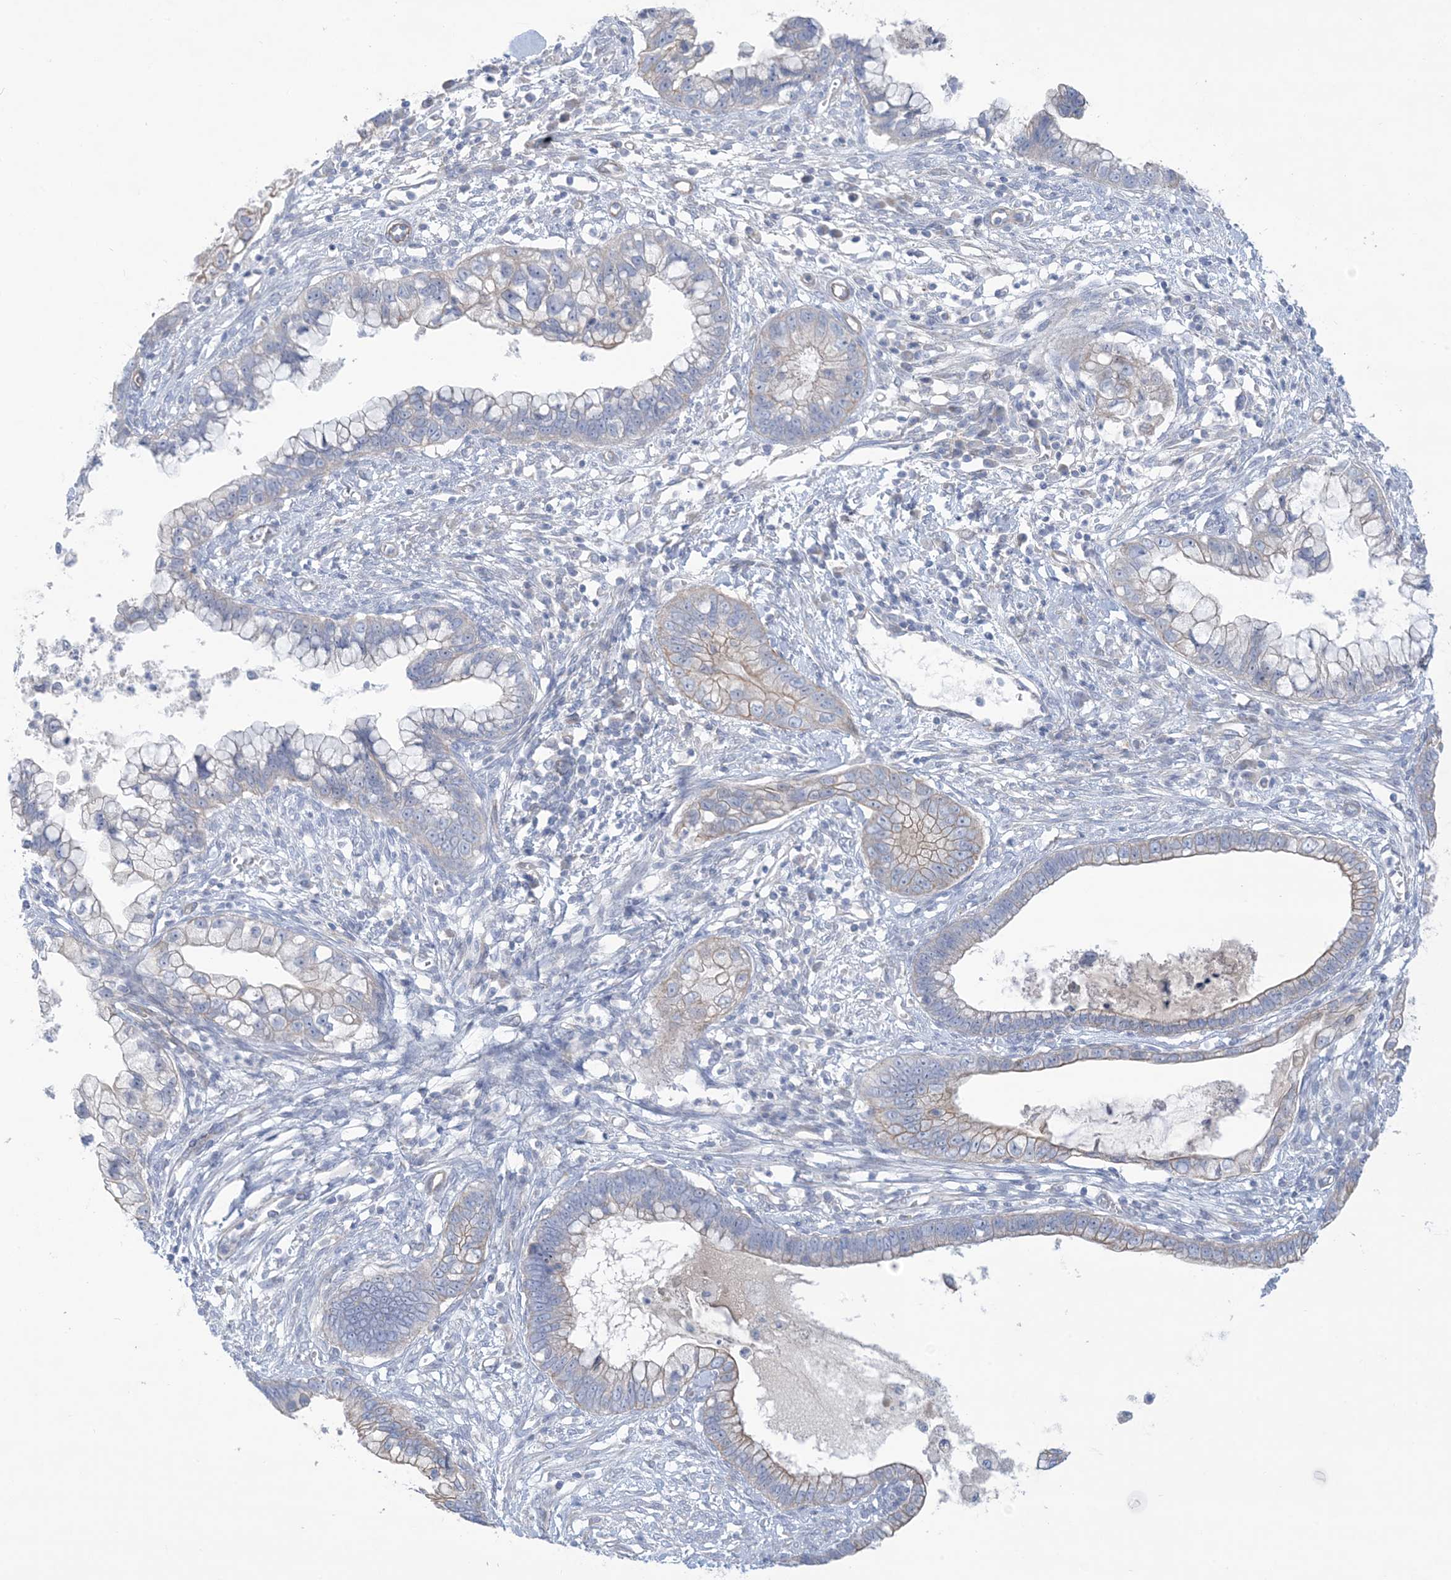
{"staining": {"intensity": "weak", "quantity": "<25%", "location": "cytoplasmic/membranous"}, "tissue": "cervical cancer", "cell_type": "Tumor cells", "image_type": "cancer", "snomed": [{"axis": "morphology", "description": "Adenocarcinoma, NOS"}, {"axis": "topography", "description": "Cervix"}], "caption": "DAB immunohistochemical staining of cervical adenocarcinoma demonstrates no significant positivity in tumor cells.", "gene": "ATP11C", "patient": {"sex": "female", "age": 44}}